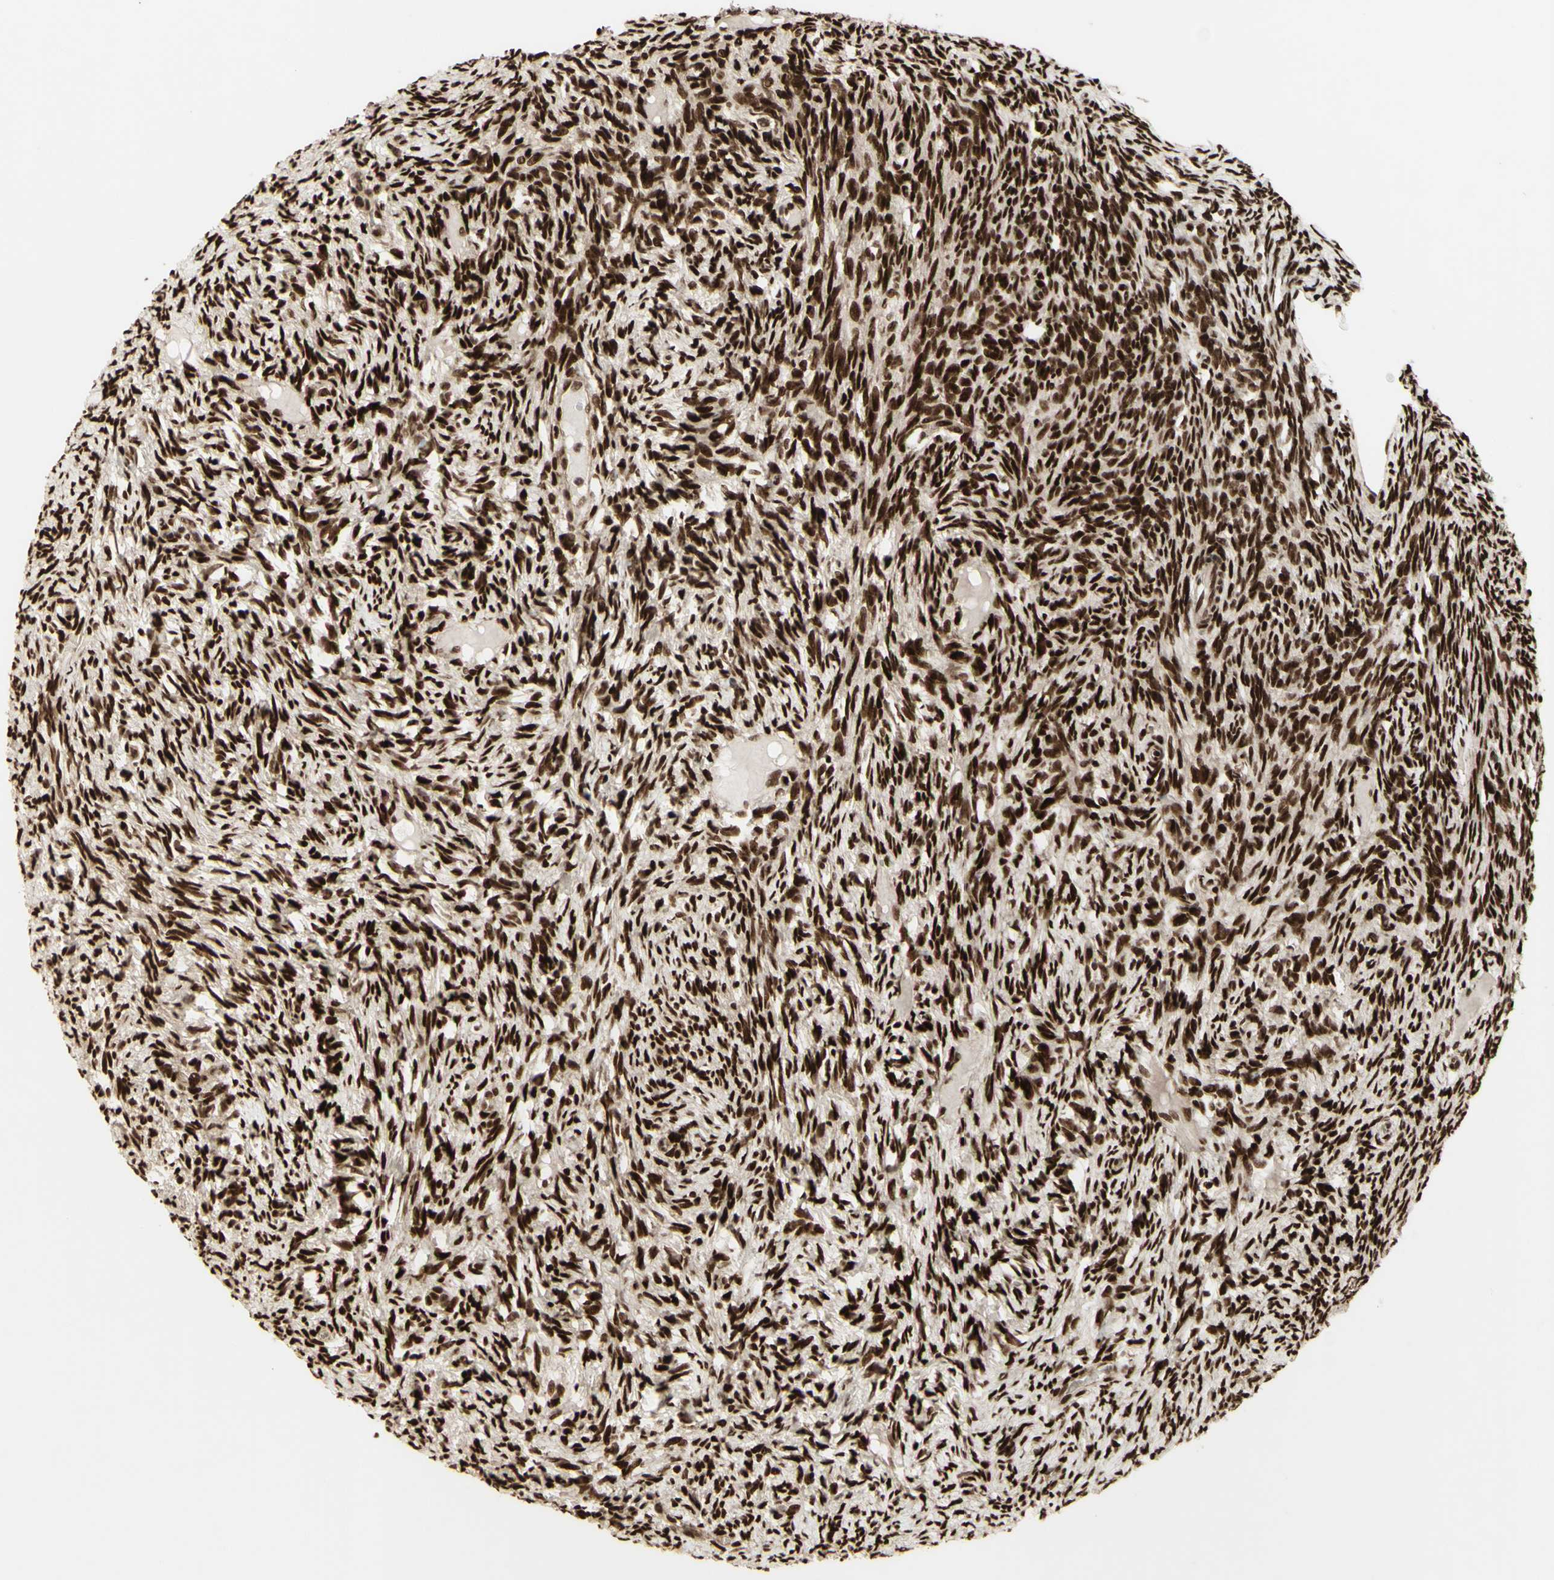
{"staining": {"intensity": "strong", "quantity": ">75%", "location": "cytoplasmic/membranous,nuclear"}, "tissue": "ovary", "cell_type": "Ovarian stroma cells", "image_type": "normal", "snomed": [{"axis": "morphology", "description": "Normal tissue, NOS"}, {"axis": "topography", "description": "Ovary"}], "caption": "Ovary stained with DAB (3,3'-diaminobenzidine) immunohistochemistry (IHC) shows high levels of strong cytoplasmic/membranous,nuclear positivity in approximately >75% of ovarian stroma cells. (Brightfield microscopy of DAB IHC at high magnification).", "gene": "CBX1", "patient": {"sex": "female", "age": 33}}